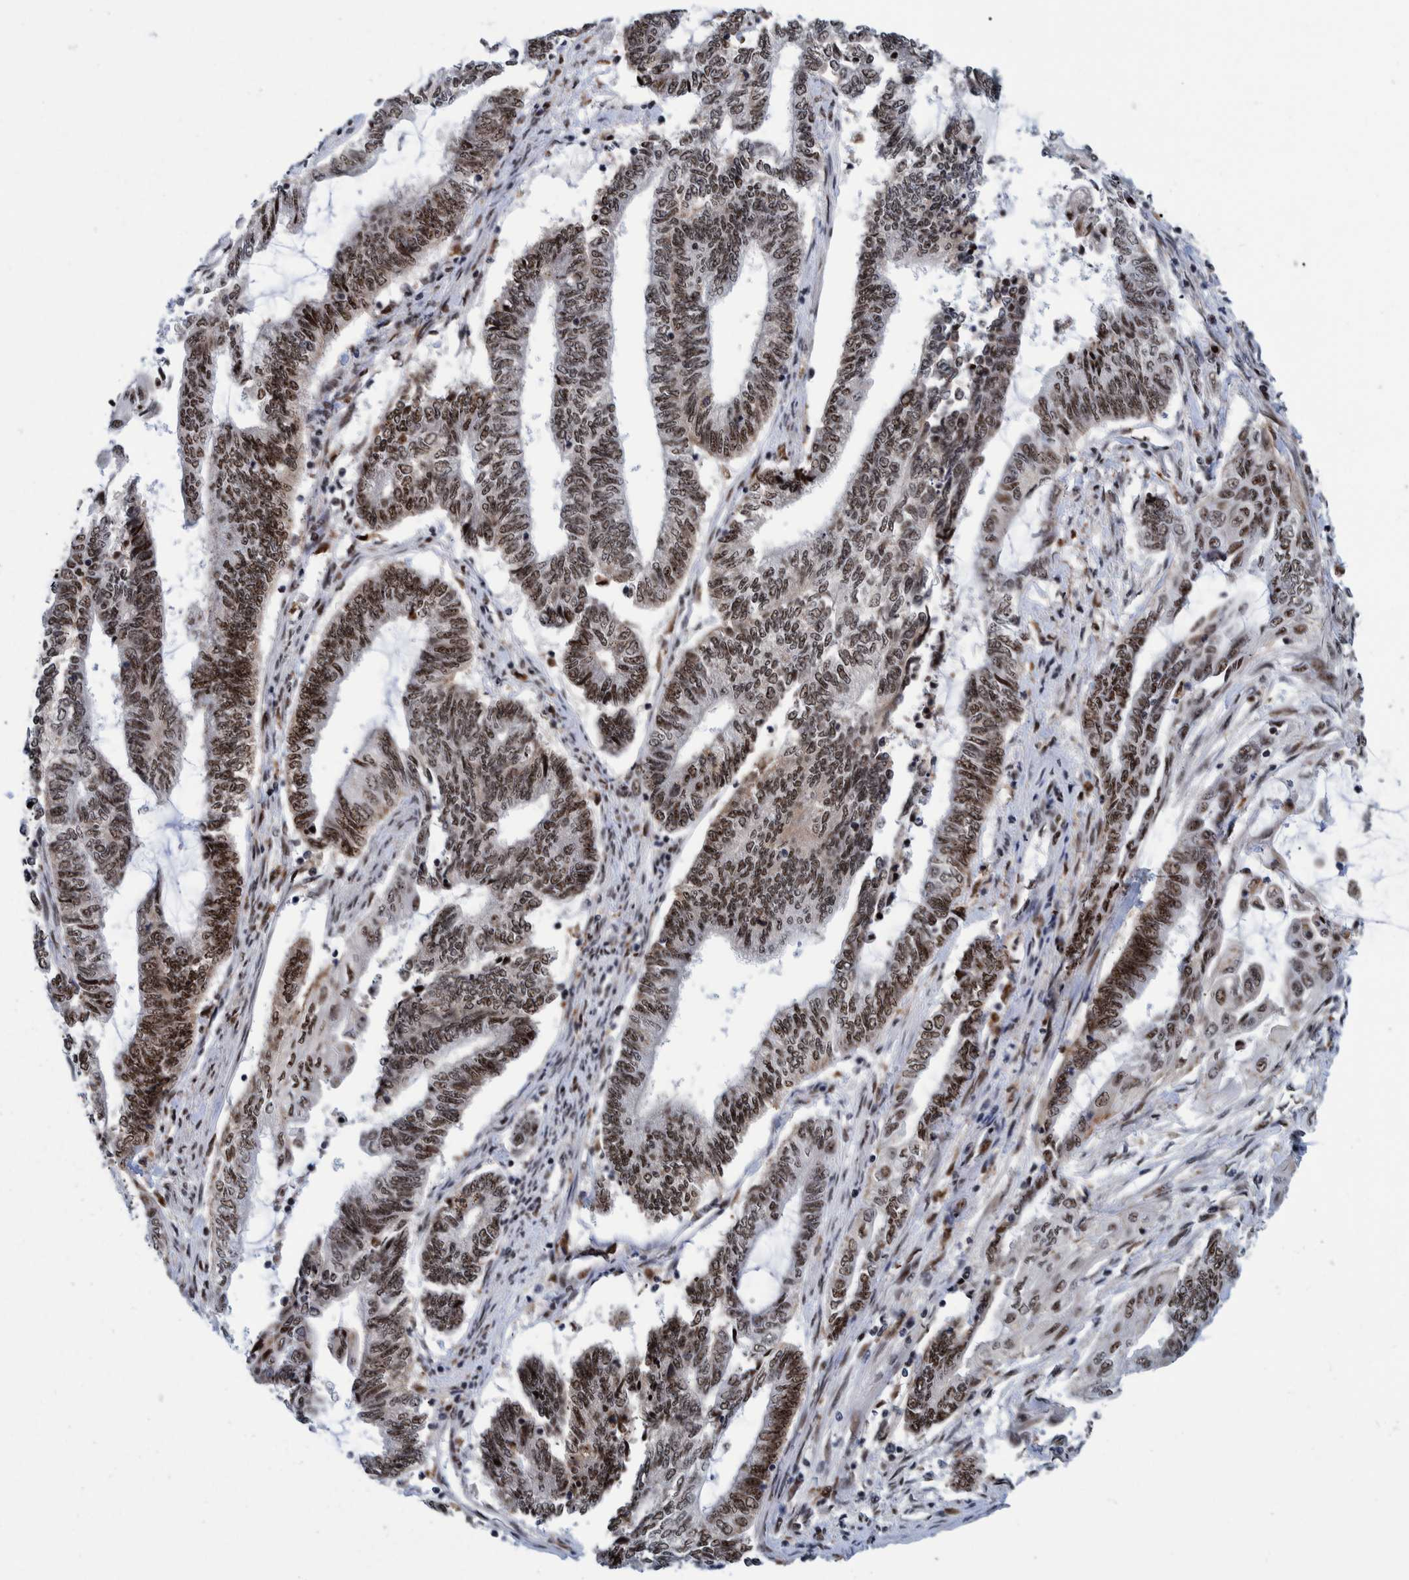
{"staining": {"intensity": "moderate", "quantity": ">75%", "location": "nuclear"}, "tissue": "endometrial cancer", "cell_type": "Tumor cells", "image_type": "cancer", "snomed": [{"axis": "morphology", "description": "Adenocarcinoma, NOS"}, {"axis": "topography", "description": "Uterus"}, {"axis": "topography", "description": "Endometrium"}], "caption": "Immunohistochemistry (IHC) image of neoplastic tissue: adenocarcinoma (endometrial) stained using immunohistochemistry (IHC) reveals medium levels of moderate protein expression localized specifically in the nuclear of tumor cells, appearing as a nuclear brown color.", "gene": "EFTUD2", "patient": {"sex": "female", "age": 70}}